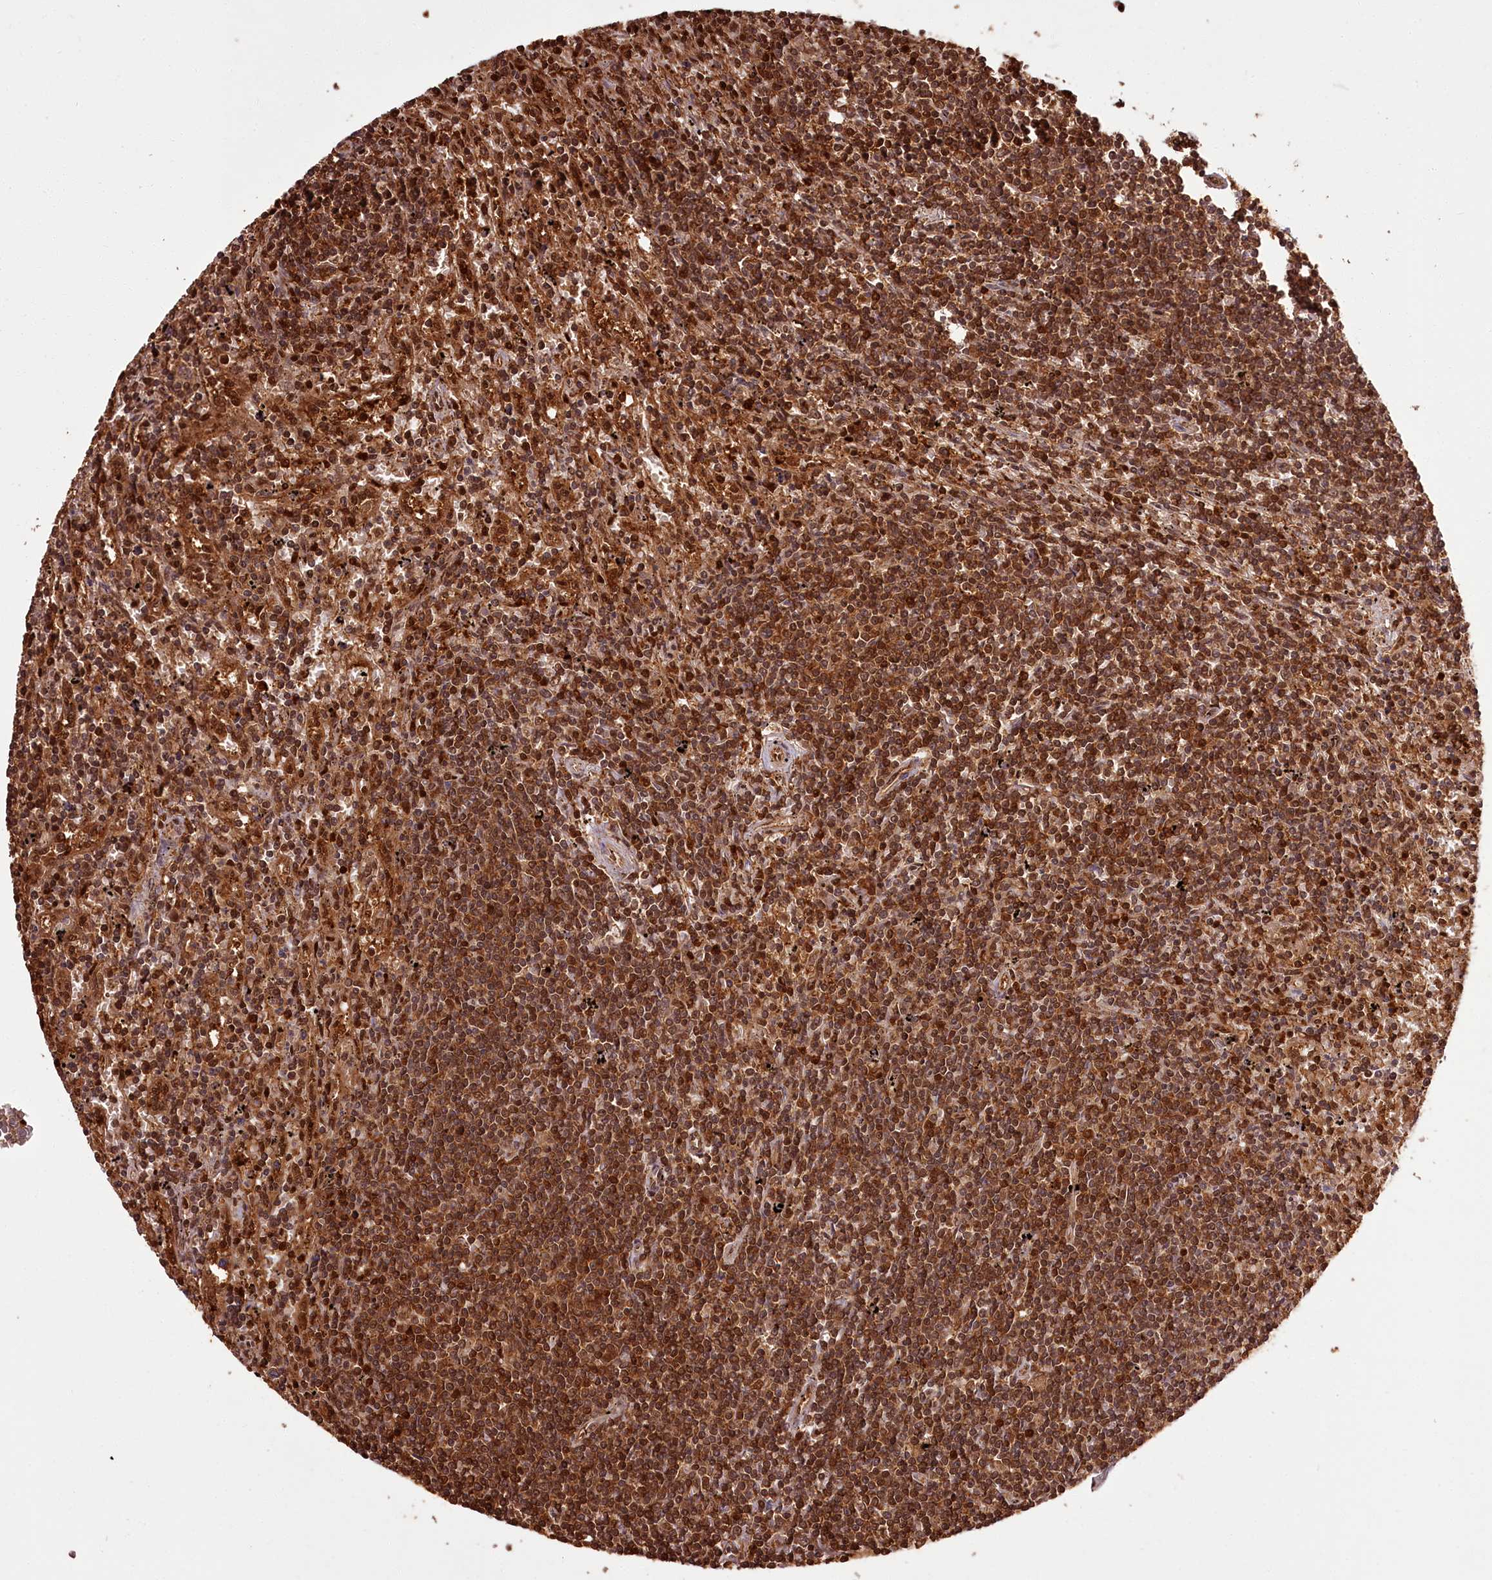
{"staining": {"intensity": "strong", "quantity": ">75%", "location": "cytoplasmic/membranous,nuclear"}, "tissue": "lymphoma", "cell_type": "Tumor cells", "image_type": "cancer", "snomed": [{"axis": "morphology", "description": "Malignant lymphoma, non-Hodgkin's type, Low grade"}, {"axis": "topography", "description": "Spleen"}], "caption": "About >75% of tumor cells in human lymphoma reveal strong cytoplasmic/membranous and nuclear protein positivity as visualized by brown immunohistochemical staining.", "gene": "NPRL2", "patient": {"sex": "male", "age": 76}}